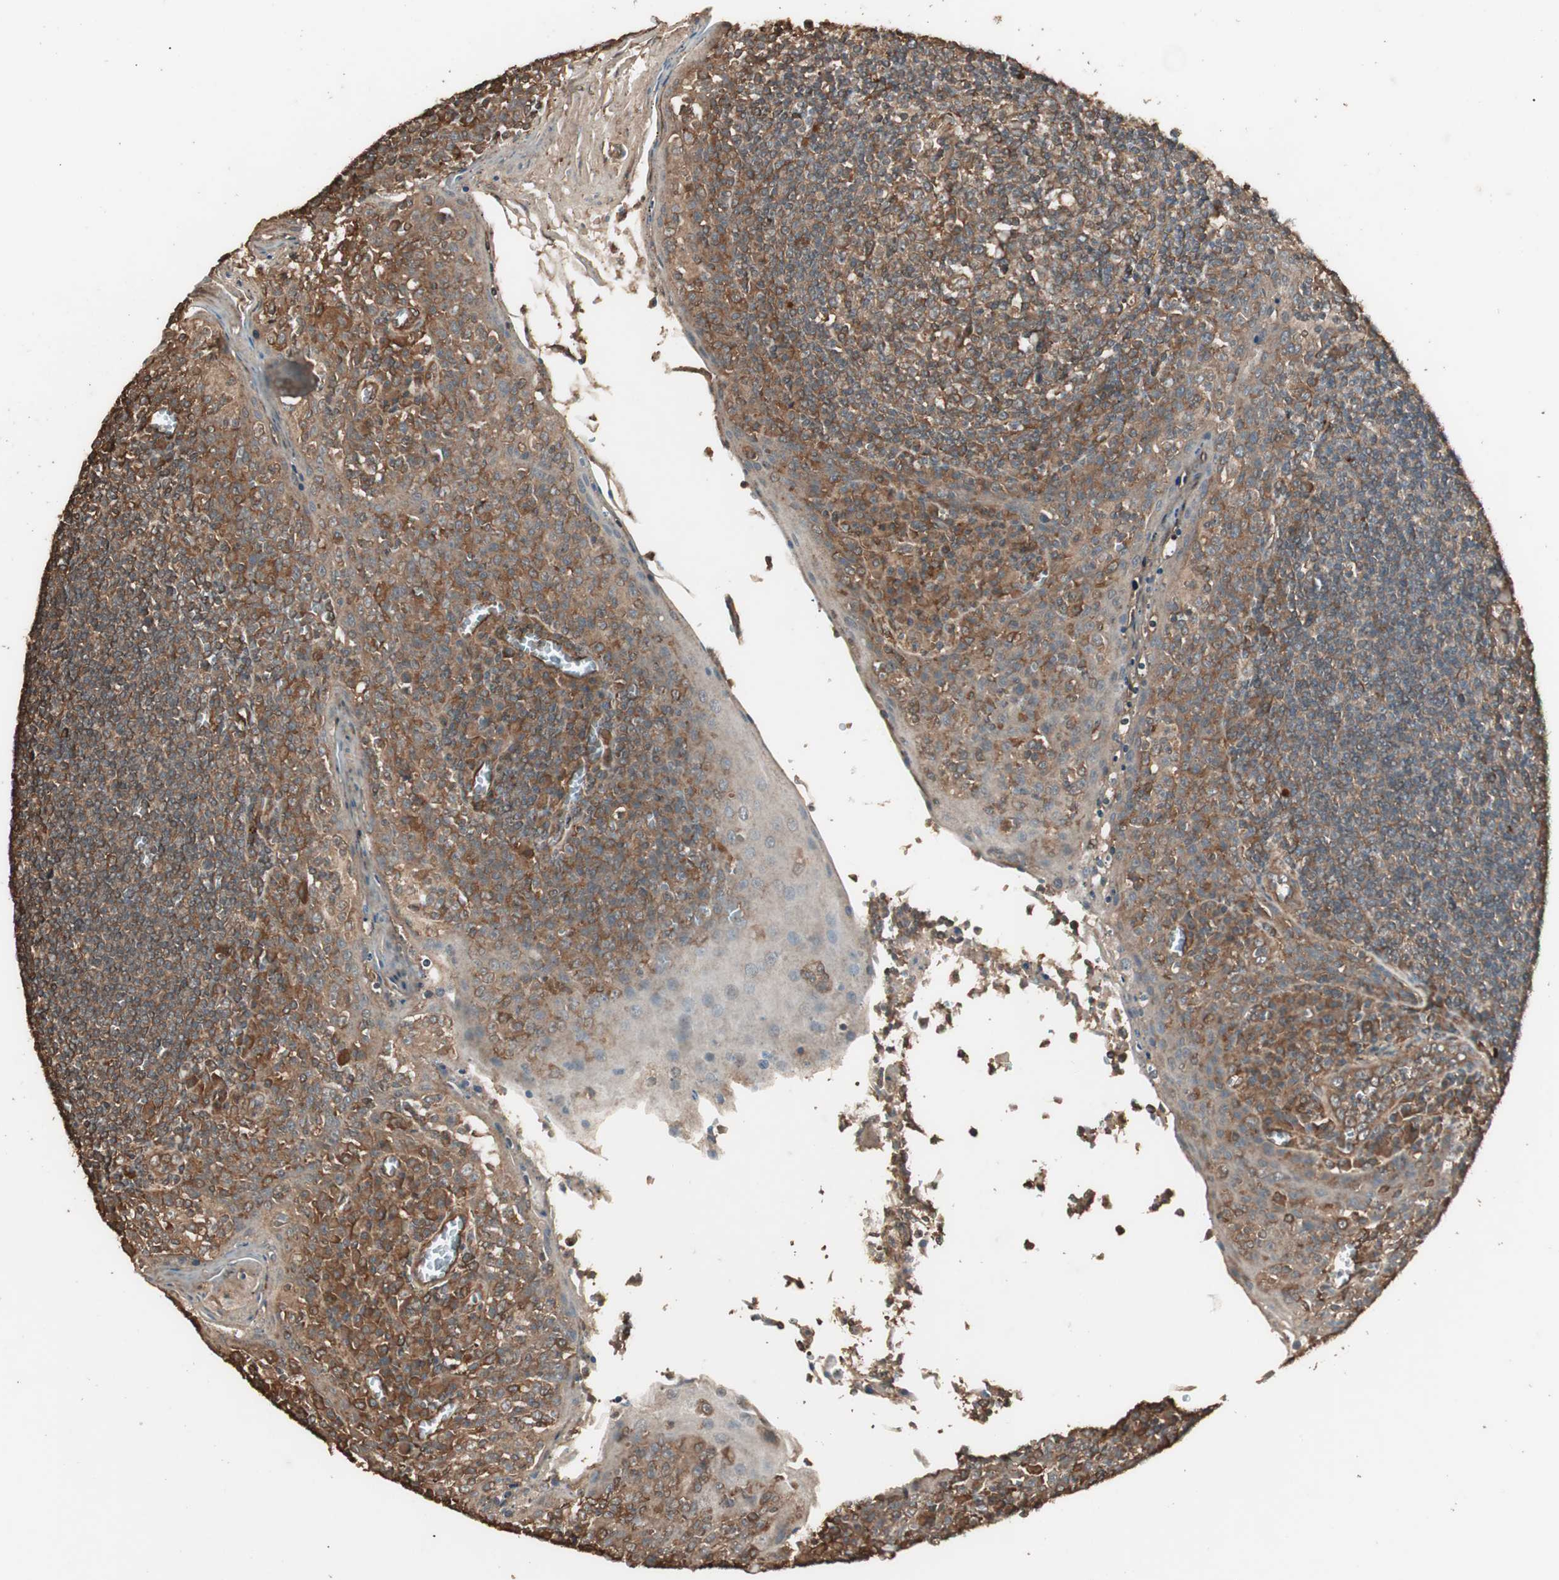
{"staining": {"intensity": "strong", "quantity": ">75%", "location": "cytoplasmic/membranous"}, "tissue": "tonsil", "cell_type": "Germinal center cells", "image_type": "normal", "snomed": [{"axis": "morphology", "description": "Normal tissue, NOS"}, {"axis": "topography", "description": "Tonsil"}], "caption": "The image reveals staining of normal tonsil, revealing strong cytoplasmic/membranous protein positivity (brown color) within germinal center cells.", "gene": "CCN4", "patient": {"sex": "male", "age": 31}}